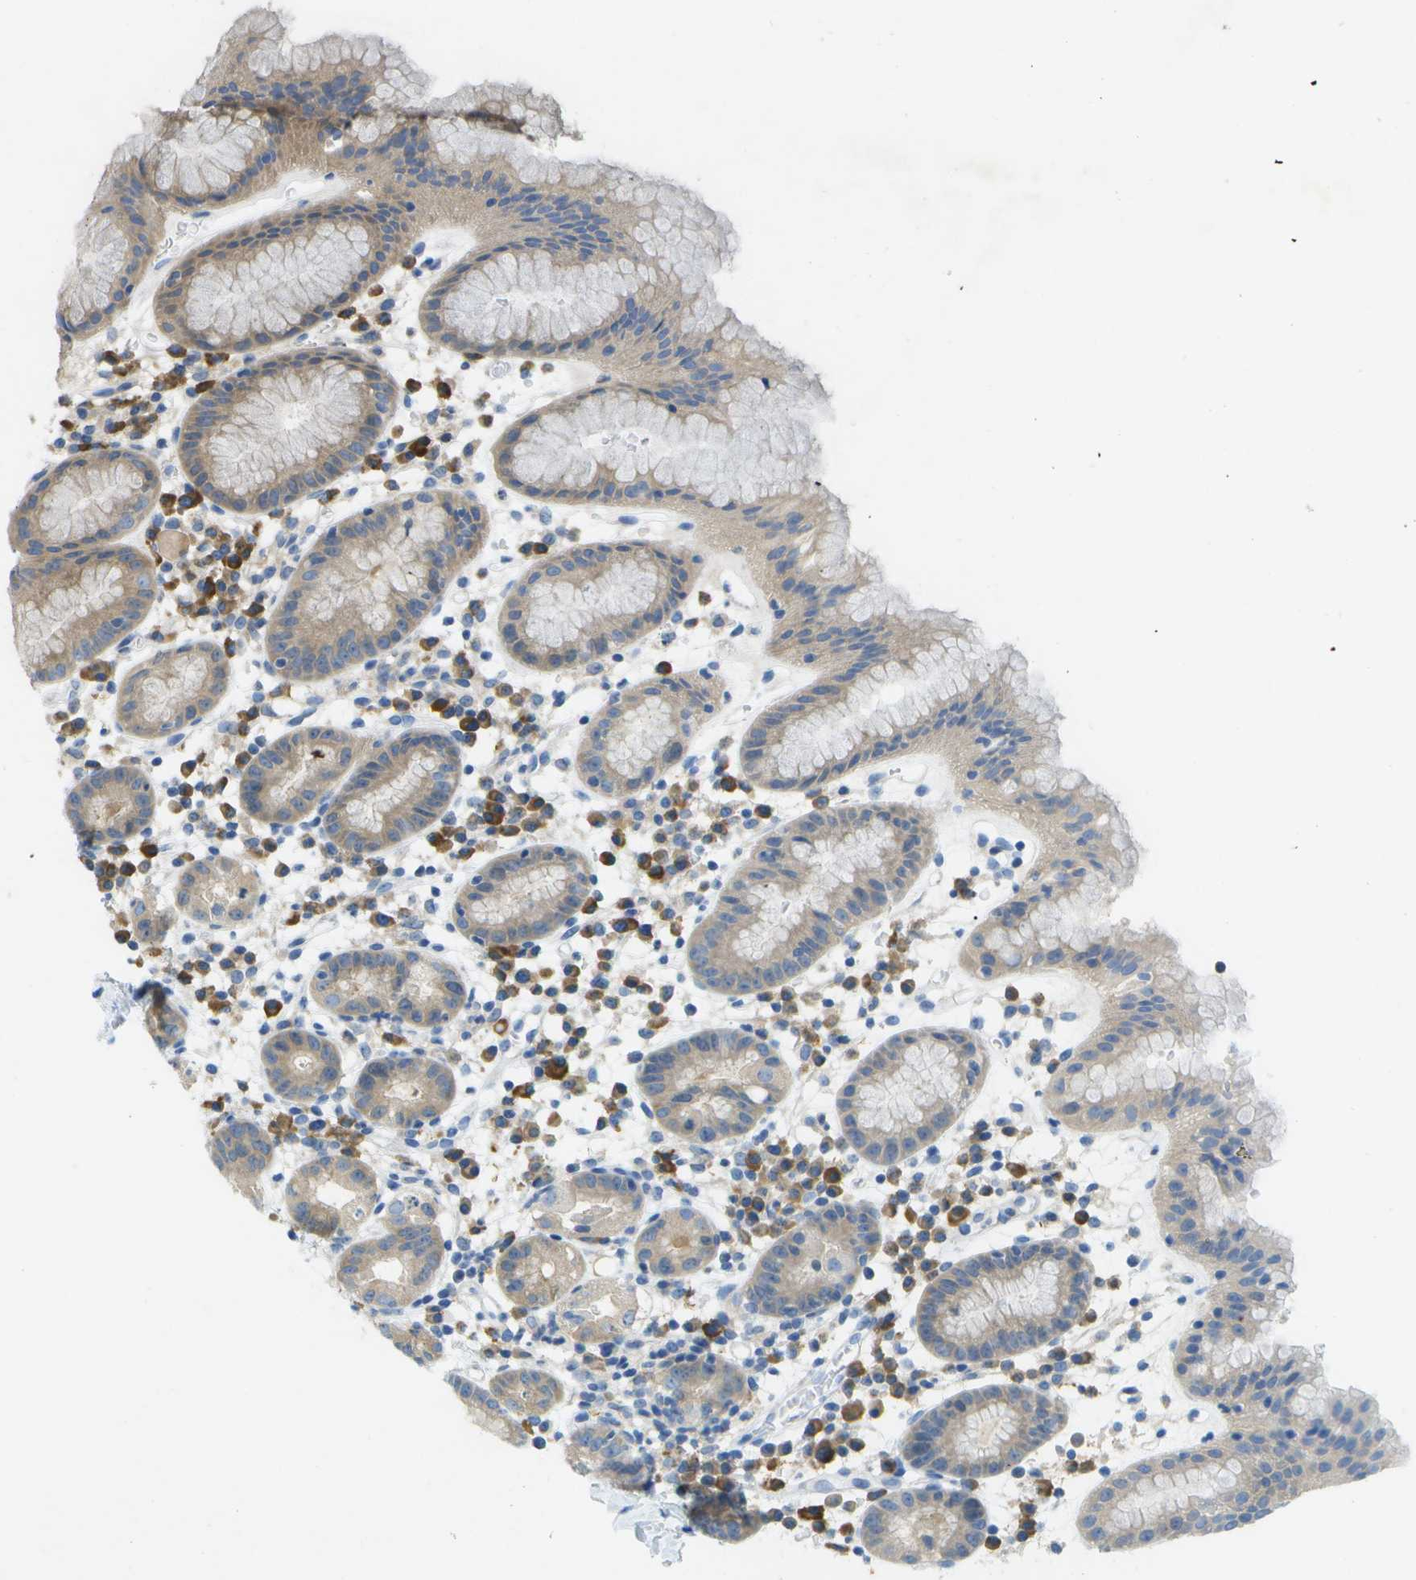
{"staining": {"intensity": "weak", "quantity": "25%-75%", "location": "cytoplasmic/membranous"}, "tissue": "stomach", "cell_type": "Glandular cells", "image_type": "normal", "snomed": [{"axis": "morphology", "description": "Normal tissue, NOS"}, {"axis": "topography", "description": "Stomach"}, {"axis": "topography", "description": "Stomach, lower"}], "caption": "Stomach stained with a brown dye exhibits weak cytoplasmic/membranous positive staining in about 25%-75% of glandular cells.", "gene": "WNK2", "patient": {"sex": "female", "age": 75}}